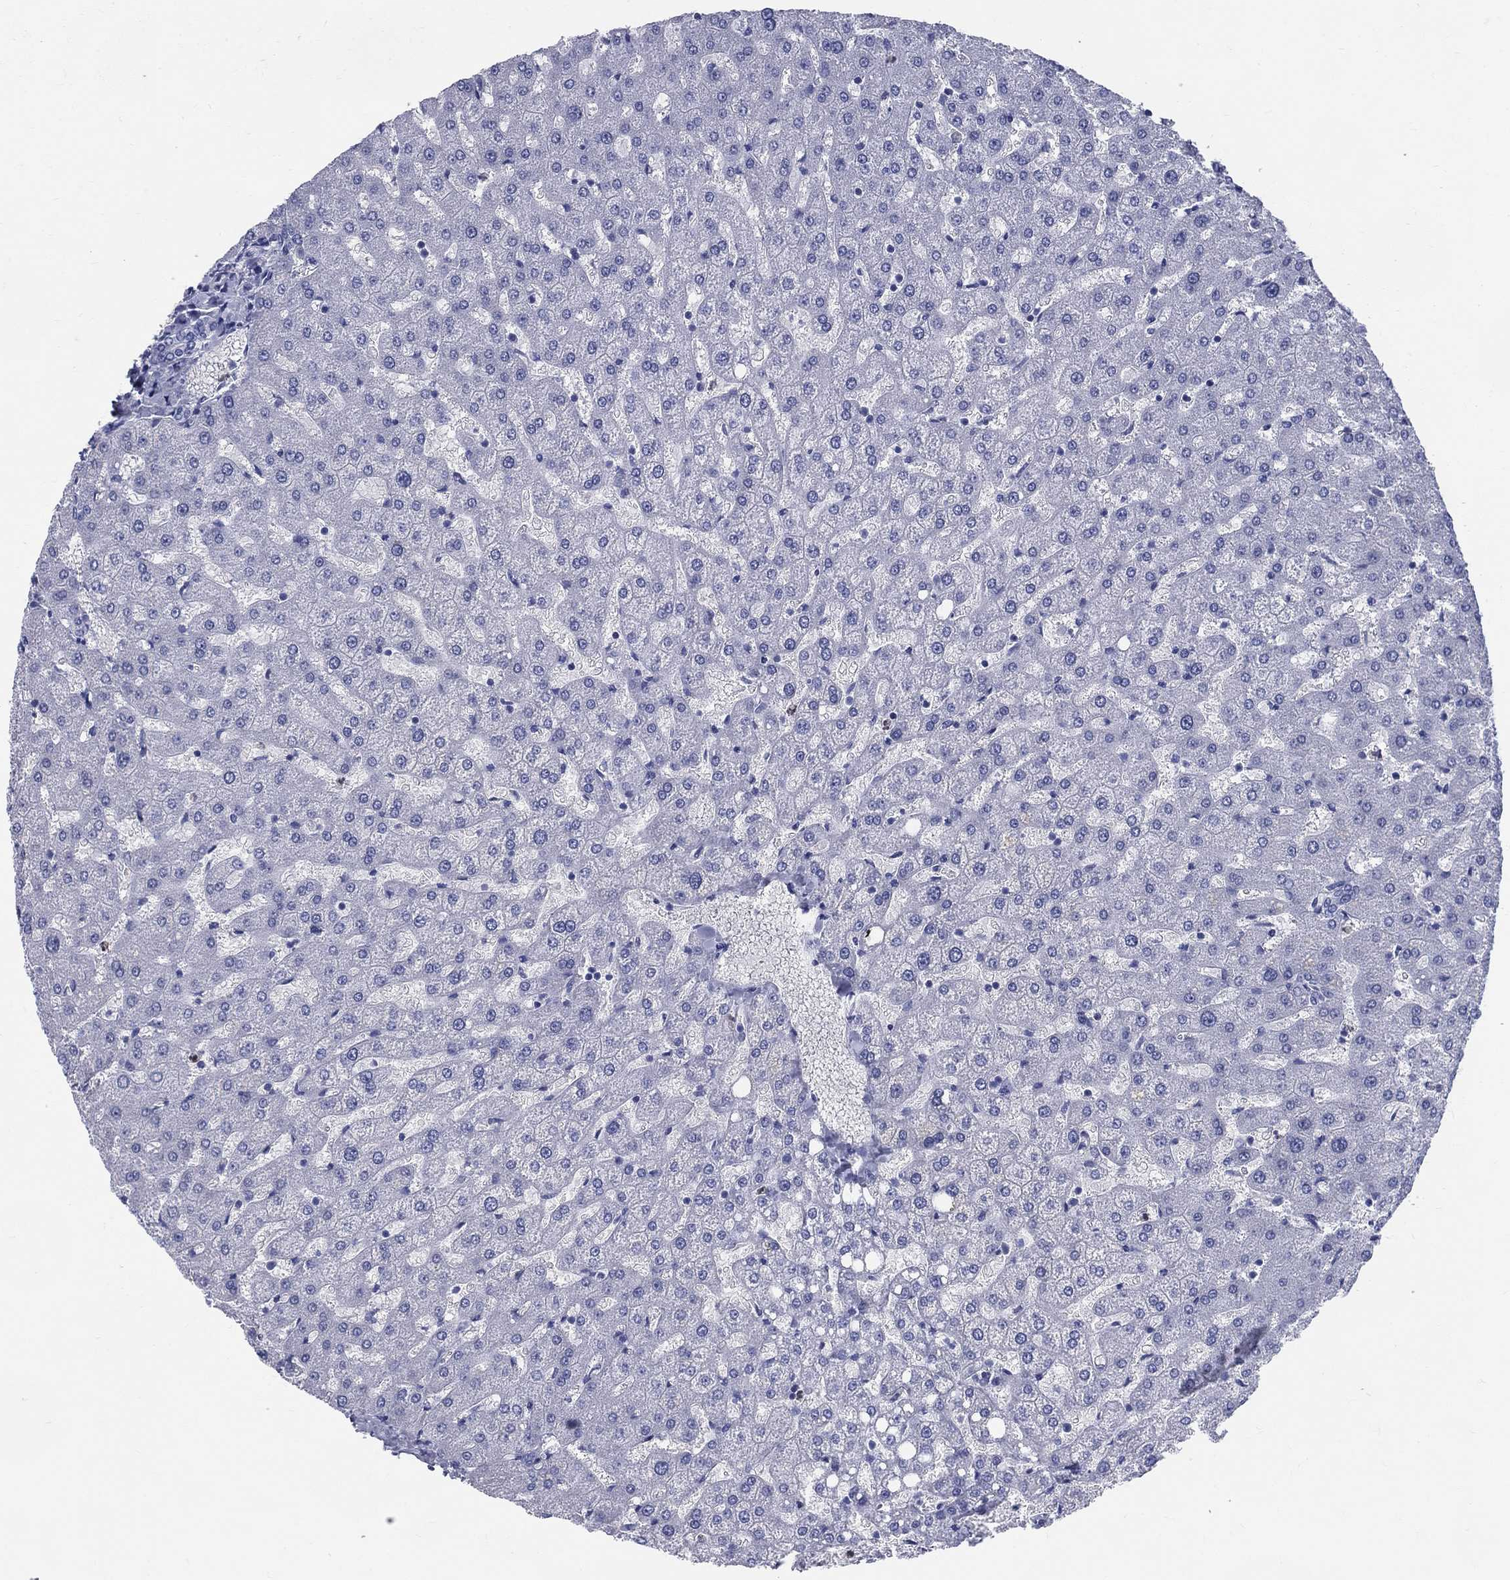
{"staining": {"intensity": "negative", "quantity": "none", "location": "none"}, "tissue": "liver", "cell_type": "Cholangiocytes", "image_type": "normal", "snomed": [{"axis": "morphology", "description": "Normal tissue, NOS"}, {"axis": "topography", "description": "Liver"}], "caption": "This photomicrograph is of benign liver stained with immunohistochemistry to label a protein in brown with the nuclei are counter-stained blue. There is no expression in cholangiocytes. Nuclei are stained in blue.", "gene": "DEFB121", "patient": {"sex": "female", "age": 50}}